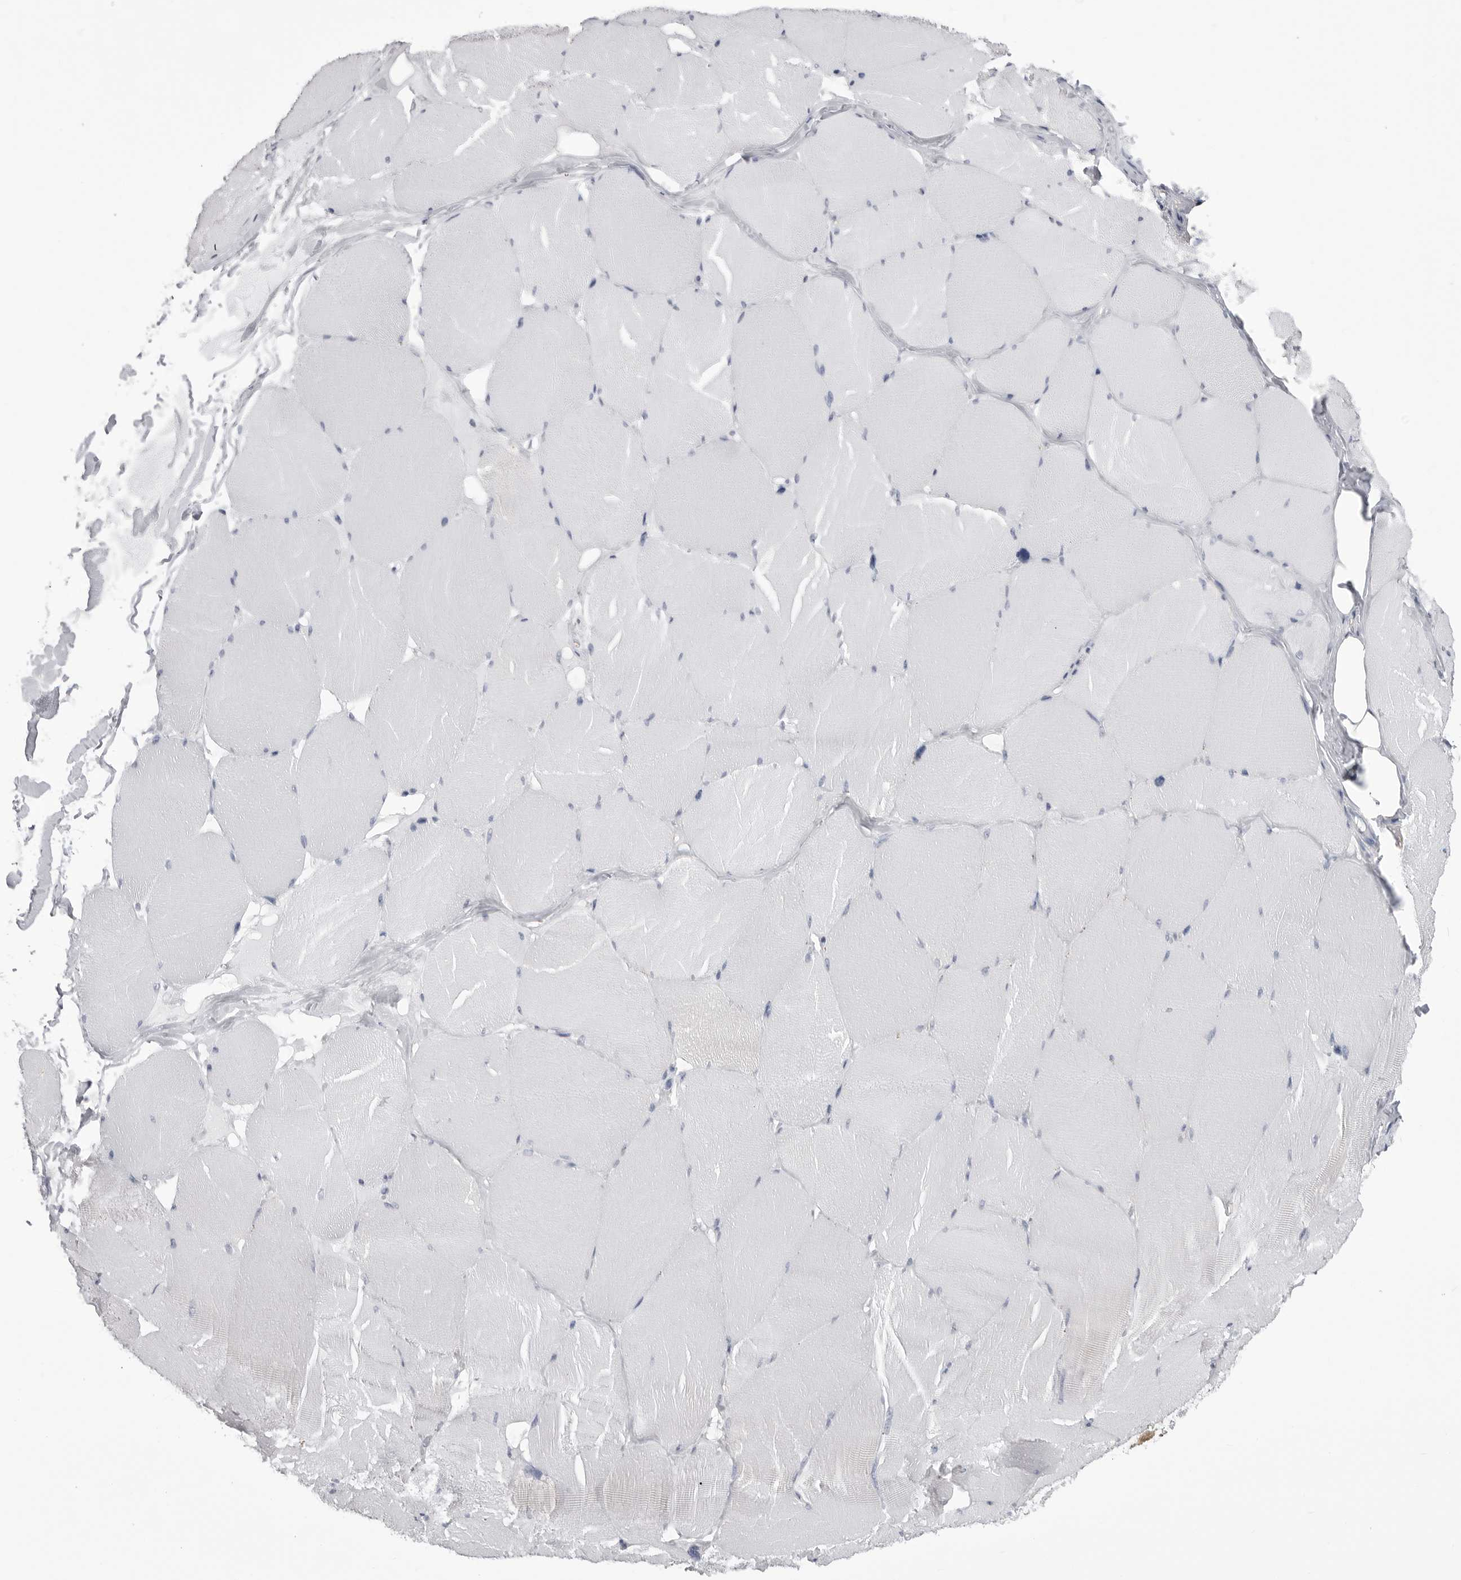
{"staining": {"intensity": "negative", "quantity": "none", "location": "none"}, "tissue": "skeletal muscle", "cell_type": "Myocytes", "image_type": "normal", "snomed": [{"axis": "morphology", "description": "Normal tissue, NOS"}, {"axis": "topography", "description": "Skin"}, {"axis": "topography", "description": "Skeletal muscle"}], "caption": "Skeletal muscle stained for a protein using immunohistochemistry demonstrates no expression myocytes.", "gene": "FH", "patient": {"sex": "male", "age": 83}}